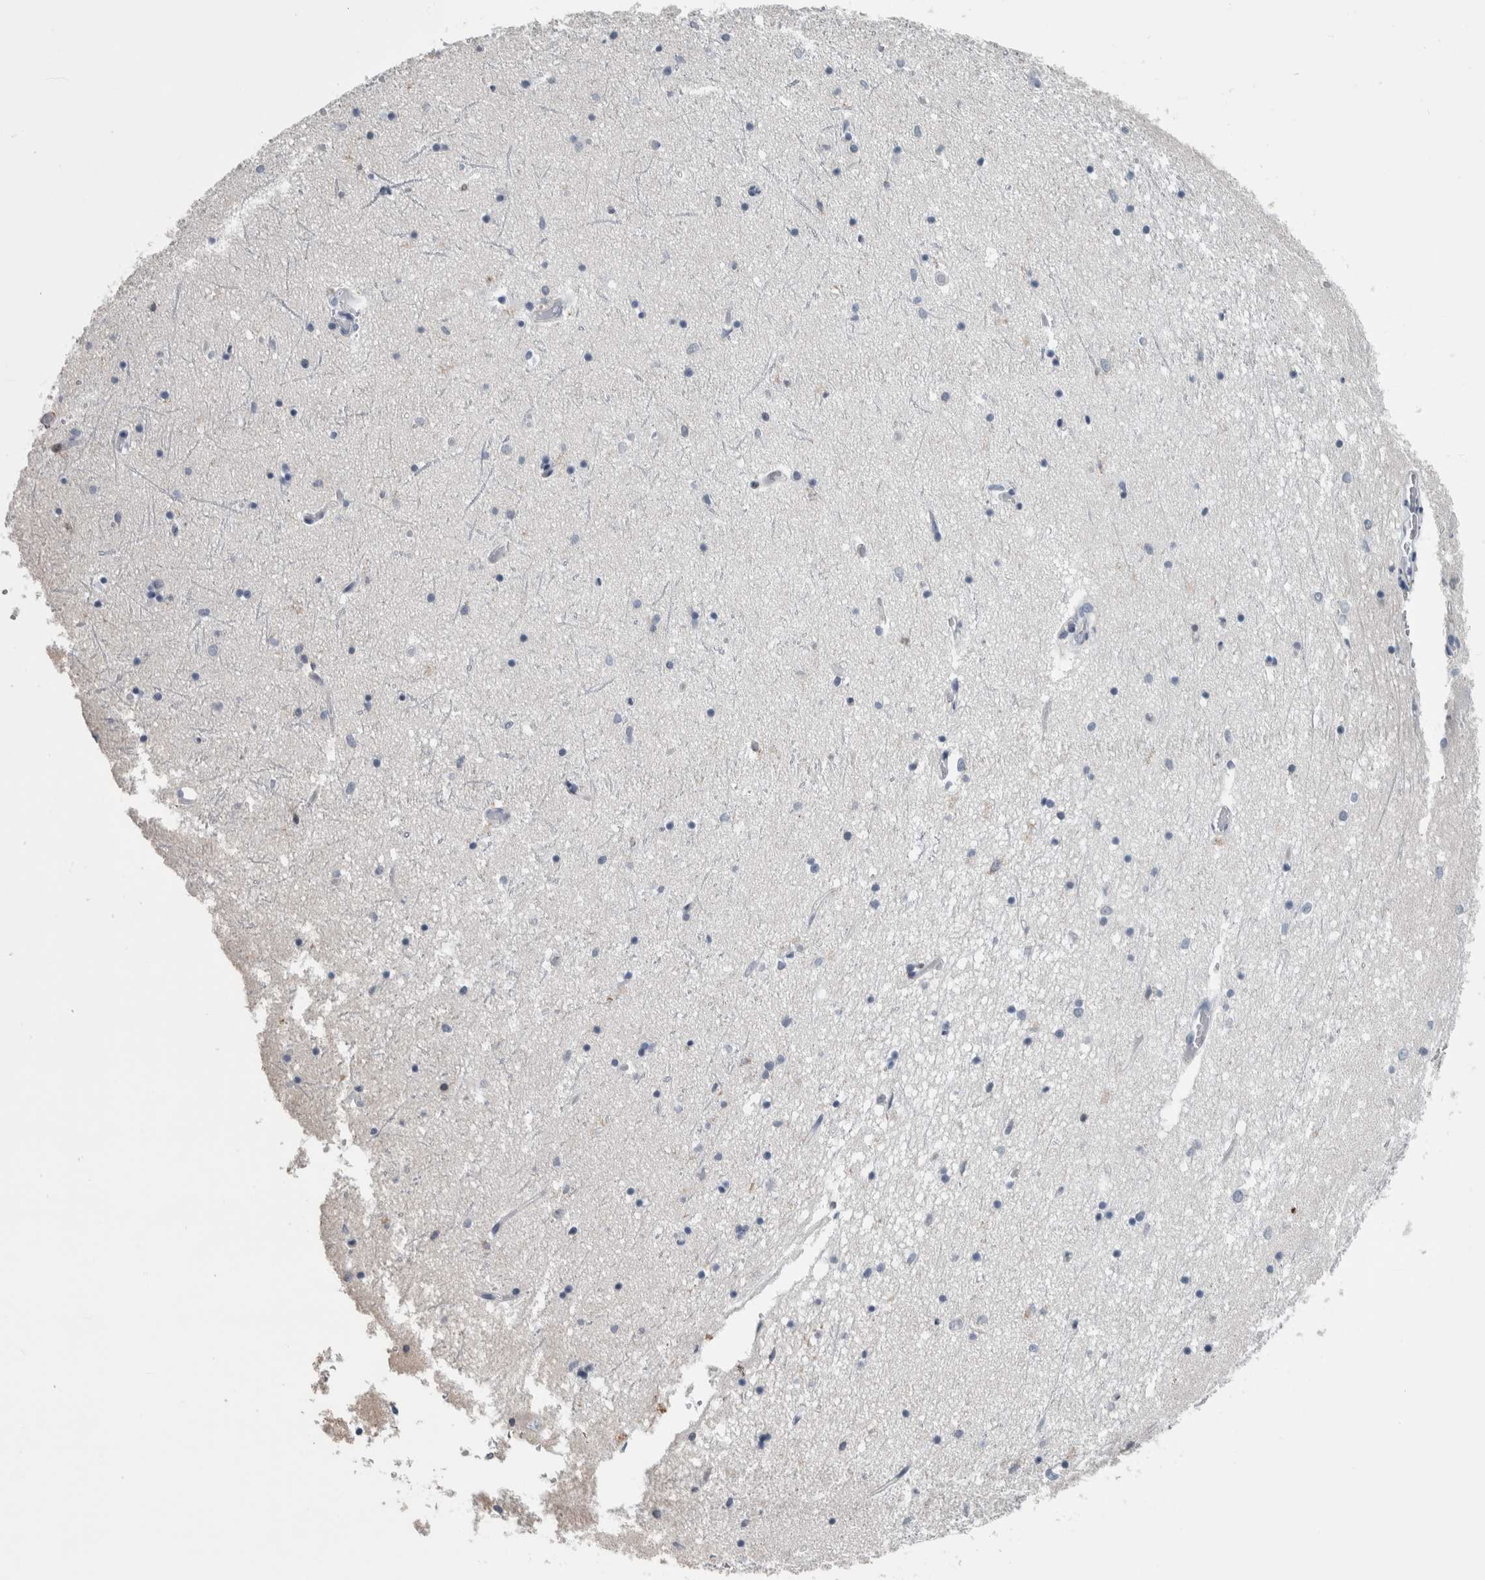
{"staining": {"intensity": "negative", "quantity": "none", "location": "none"}, "tissue": "hippocampus", "cell_type": "Glial cells", "image_type": "normal", "snomed": [{"axis": "morphology", "description": "Normal tissue, NOS"}, {"axis": "topography", "description": "Hippocampus"}], "caption": "The photomicrograph displays no staining of glial cells in normal hippocampus.", "gene": "SKAP2", "patient": {"sex": "male", "age": 70}}